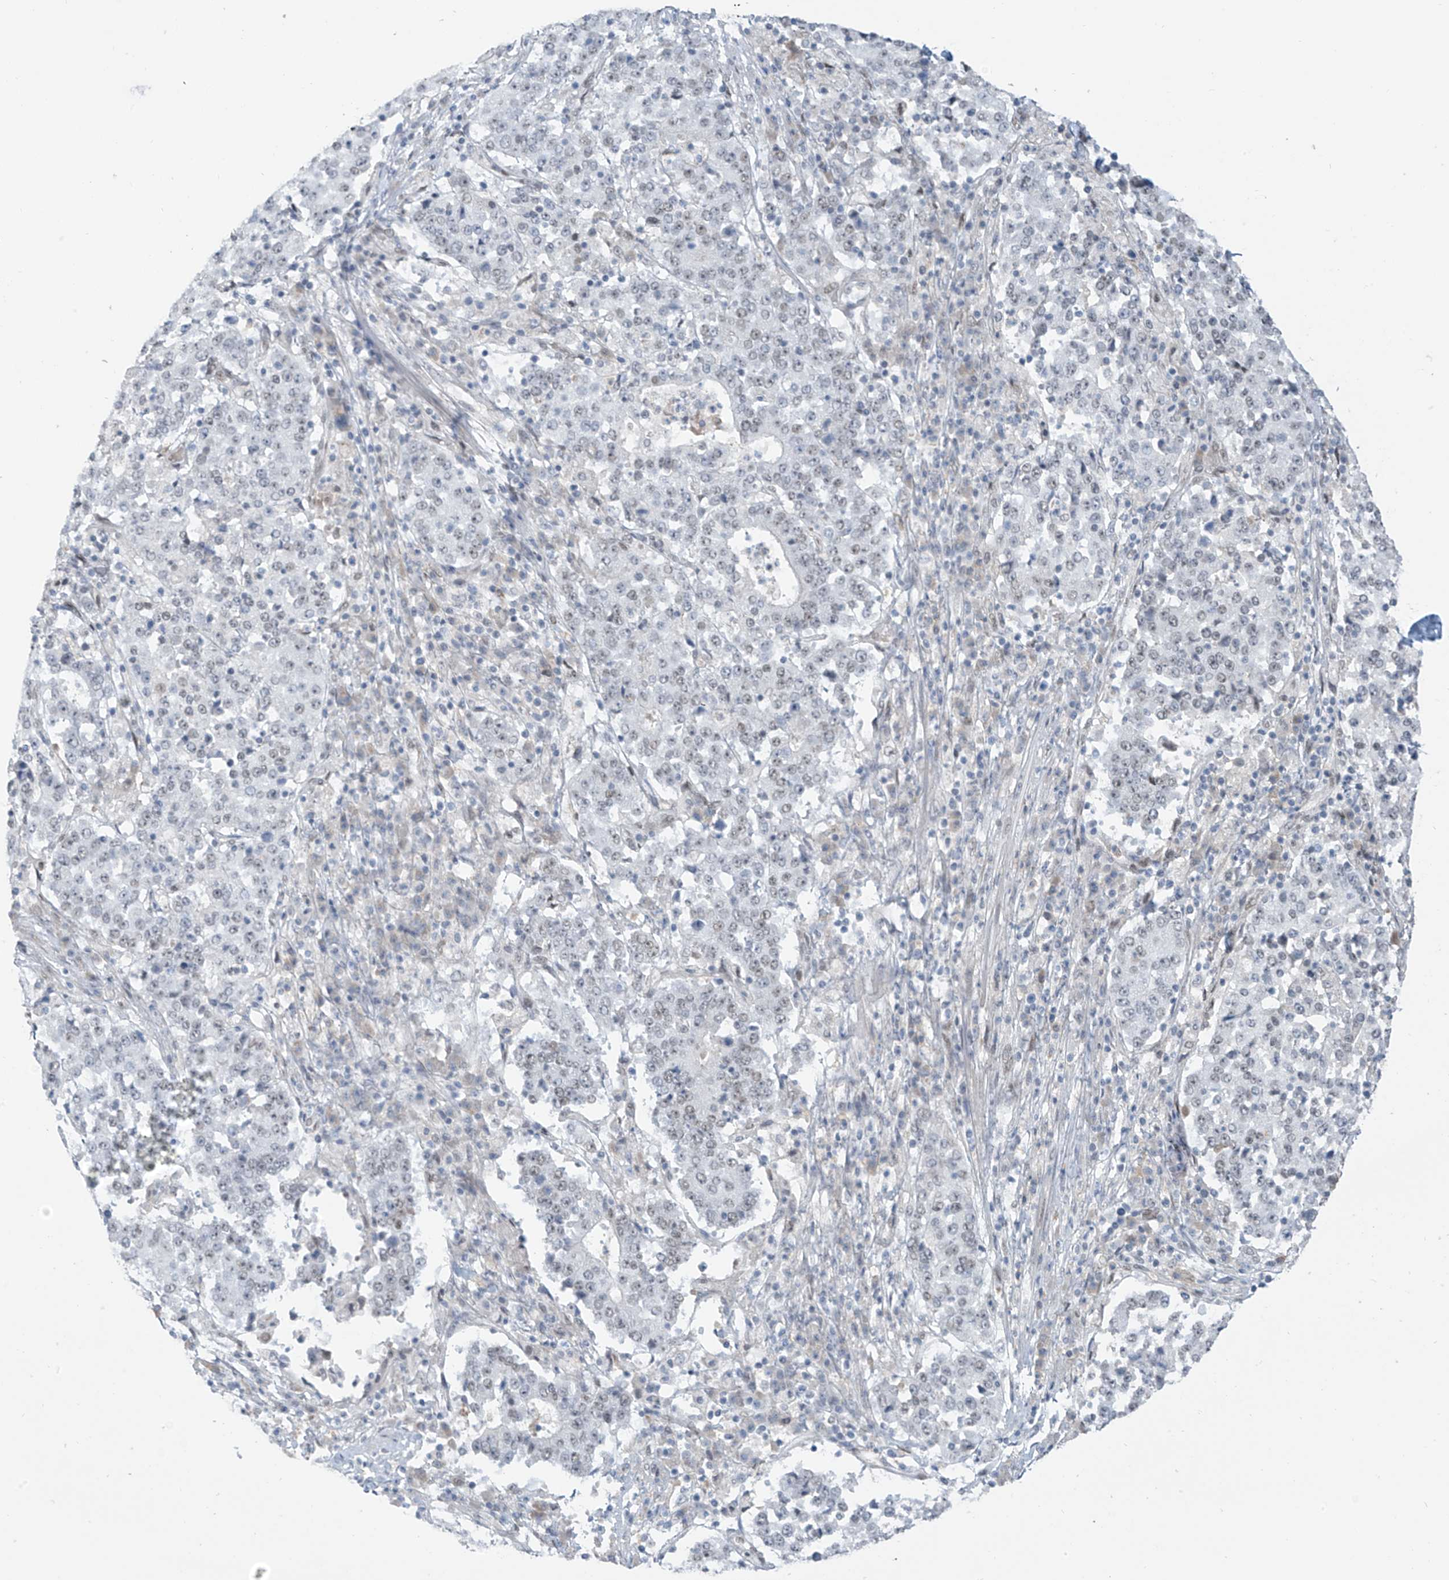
{"staining": {"intensity": "weak", "quantity": "<25%", "location": "nuclear"}, "tissue": "stomach cancer", "cell_type": "Tumor cells", "image_type": "cancer", "snomed": [{"axis": "morphology", "description": "Adenocarcinoma, NOS"}, {"axis": "topography", "description": "Stomach"}], "caption": "A micrograph of adenocarcinoma (stomach) stained for a protein exhibits no brown staining in tumor cells.", "gene": "MCM9", "patient": {"sex": "male", "age": 59}}